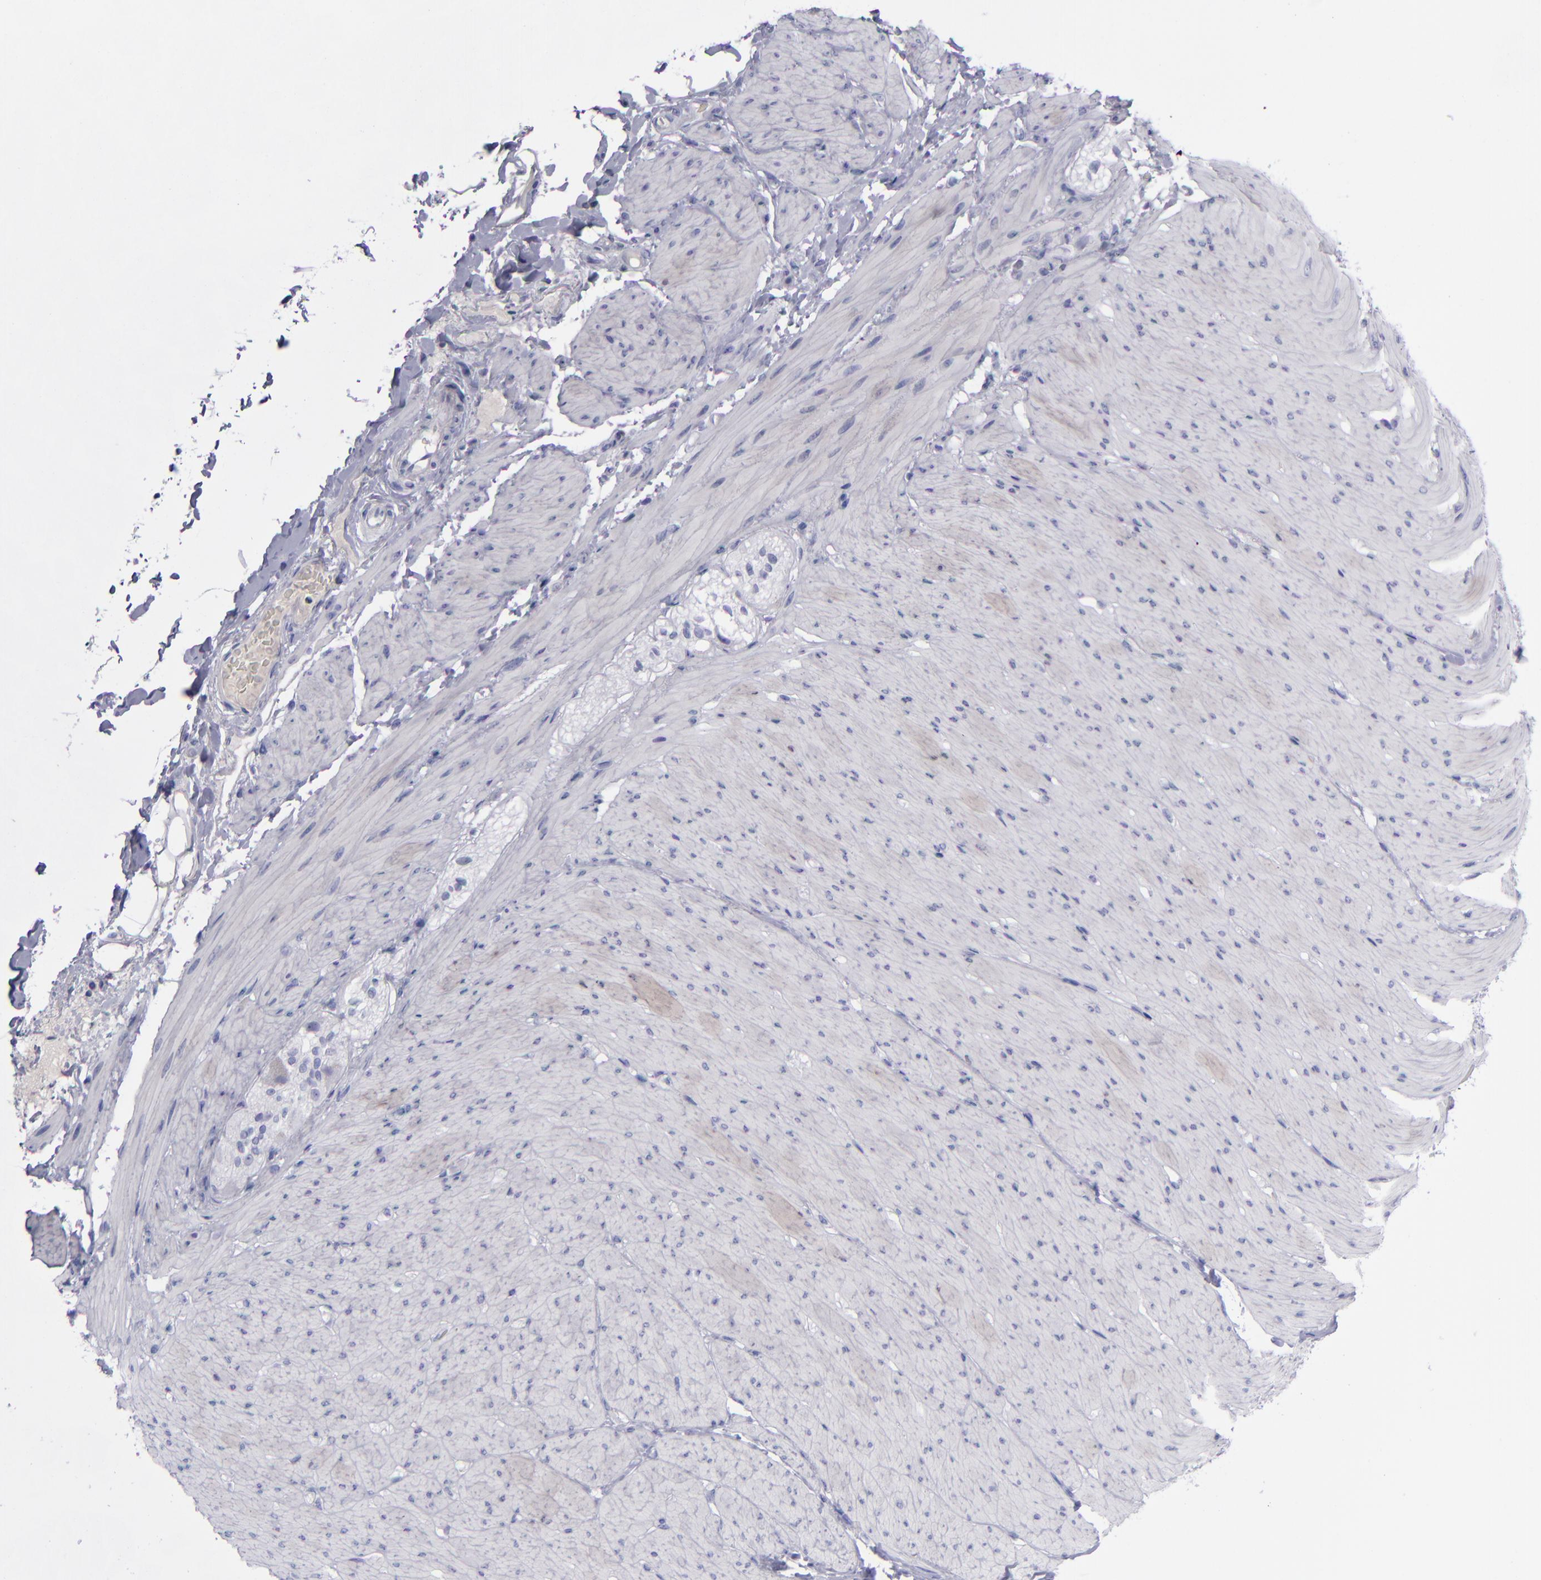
{"staining": {"intensity": "negative", "quantity": "none", "location": "none"}, "tissue": "smooth muscle", "cell_type": "Smooth muscle cells", "image_type": "normal", "snomed": [{"axis": "morphology", "description": "Normal tissue, NOS"}, {"axis": "topography", "description": "Smooth muscle"}, {"axis": "topography", "description": "Colon"}], "caption": "Smooth muscle cells are negative for protein expression in normal human smooth muscle. (Stains: DAB (3,3'-diaminobenzidine) immunohistochemistry (IHC) with hematoxylin counter stain, Microscopy: brightfield microscopy at high magnification).", "gene": "AURKA", "patient": {"sex": "male", "age": 67}}